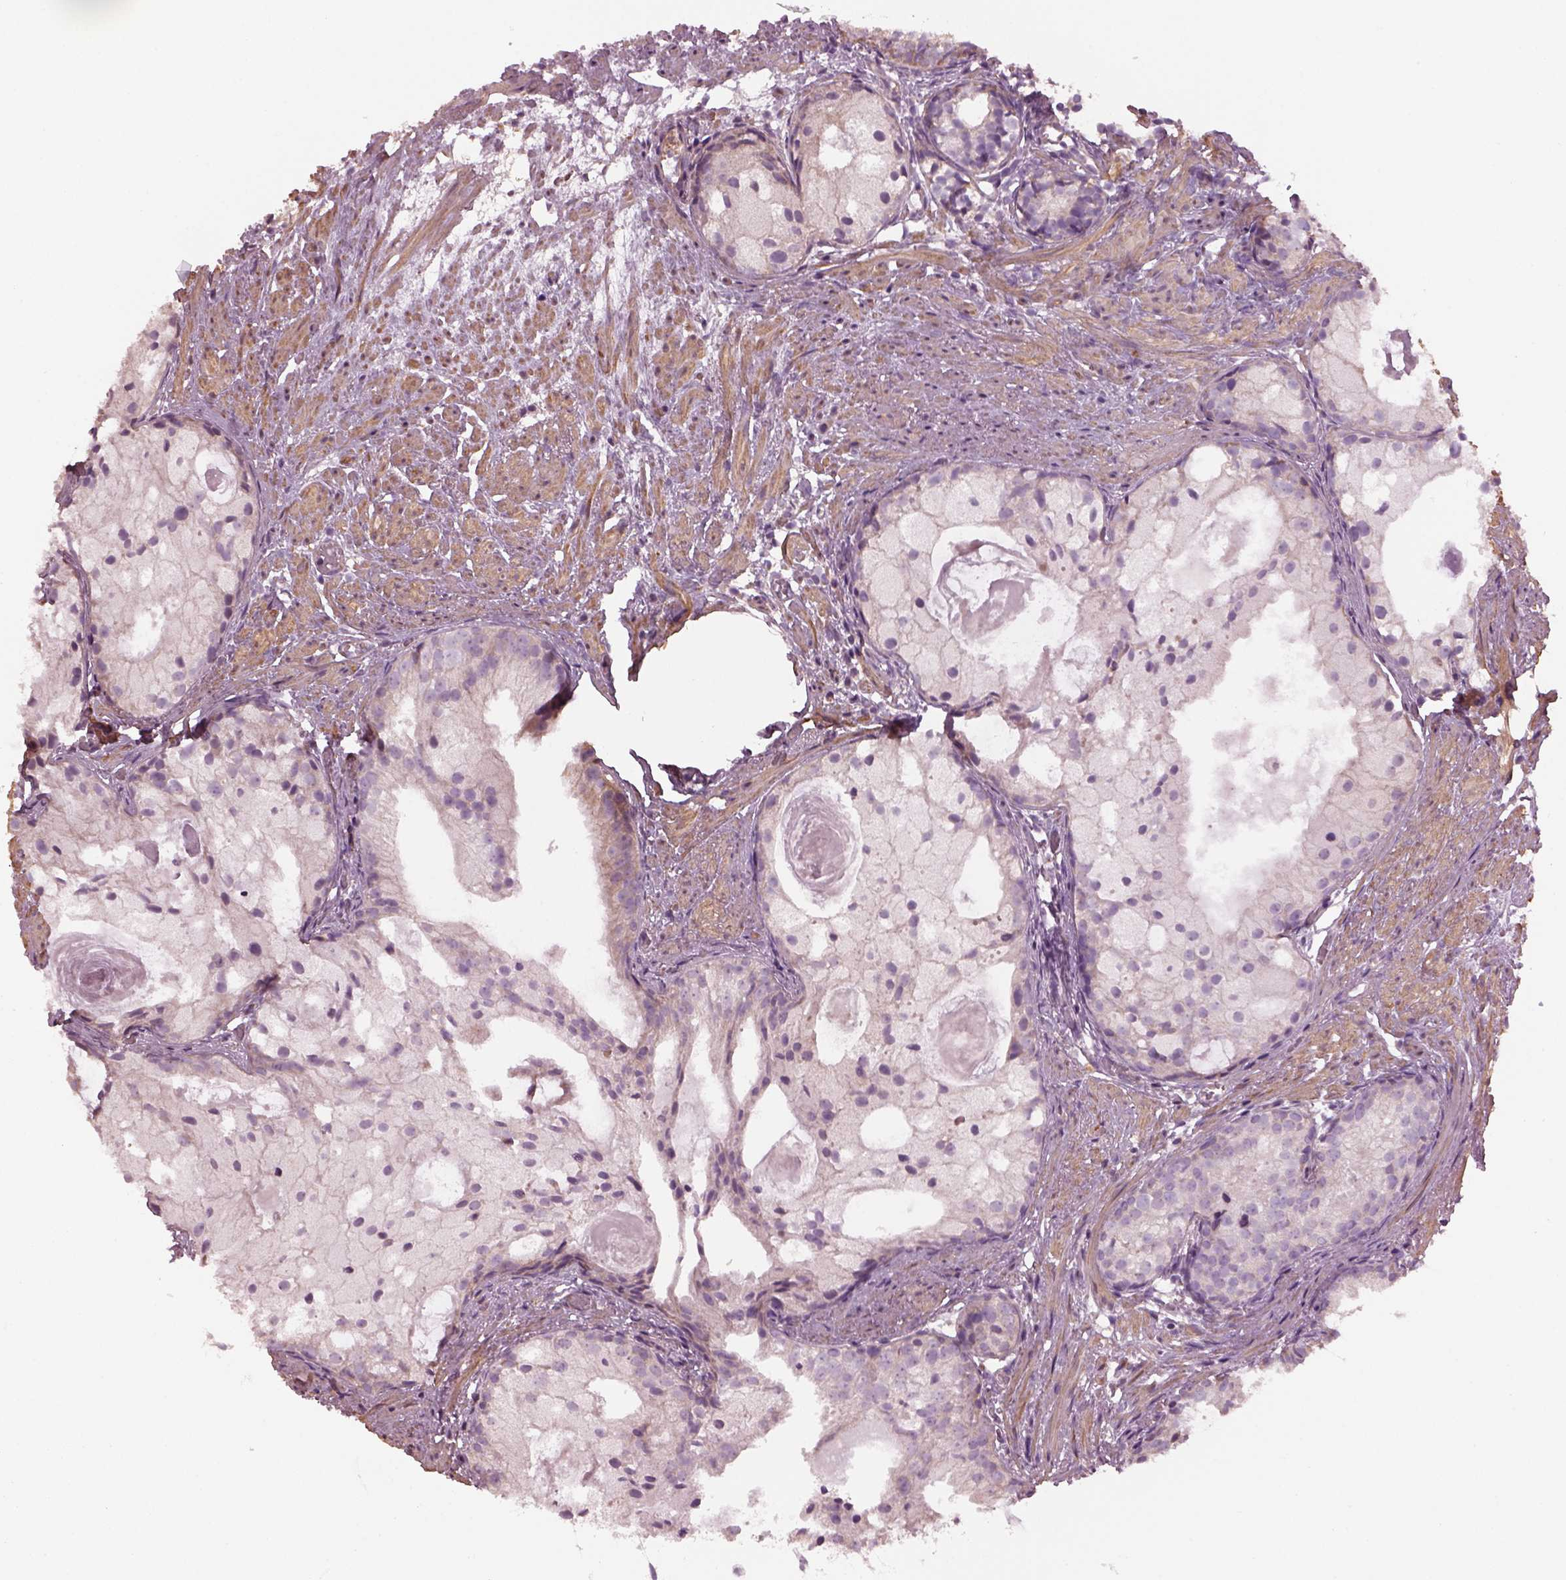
{"staining": {"intensity": "negative", "quantity": "none", "location": "none"}, "tissue": "prostate cancer", "cell_type": "Tumor cells", "image_type": "cancer", "snomed": [{"axis": "morphology", "description": "Adenocarcinoma, High grade"}, {"axis": "topography", "description": "Prostate"}], "caption": "Immunohistochemistry (IHC) micrograph of neoplastic tissue: prostate adenocarcinoma (high-grade) stained with DAB shows no significant protein staining in tumor cells.", "gene": "SPATA7", "patient": {"sex": "male", "age": 85}}